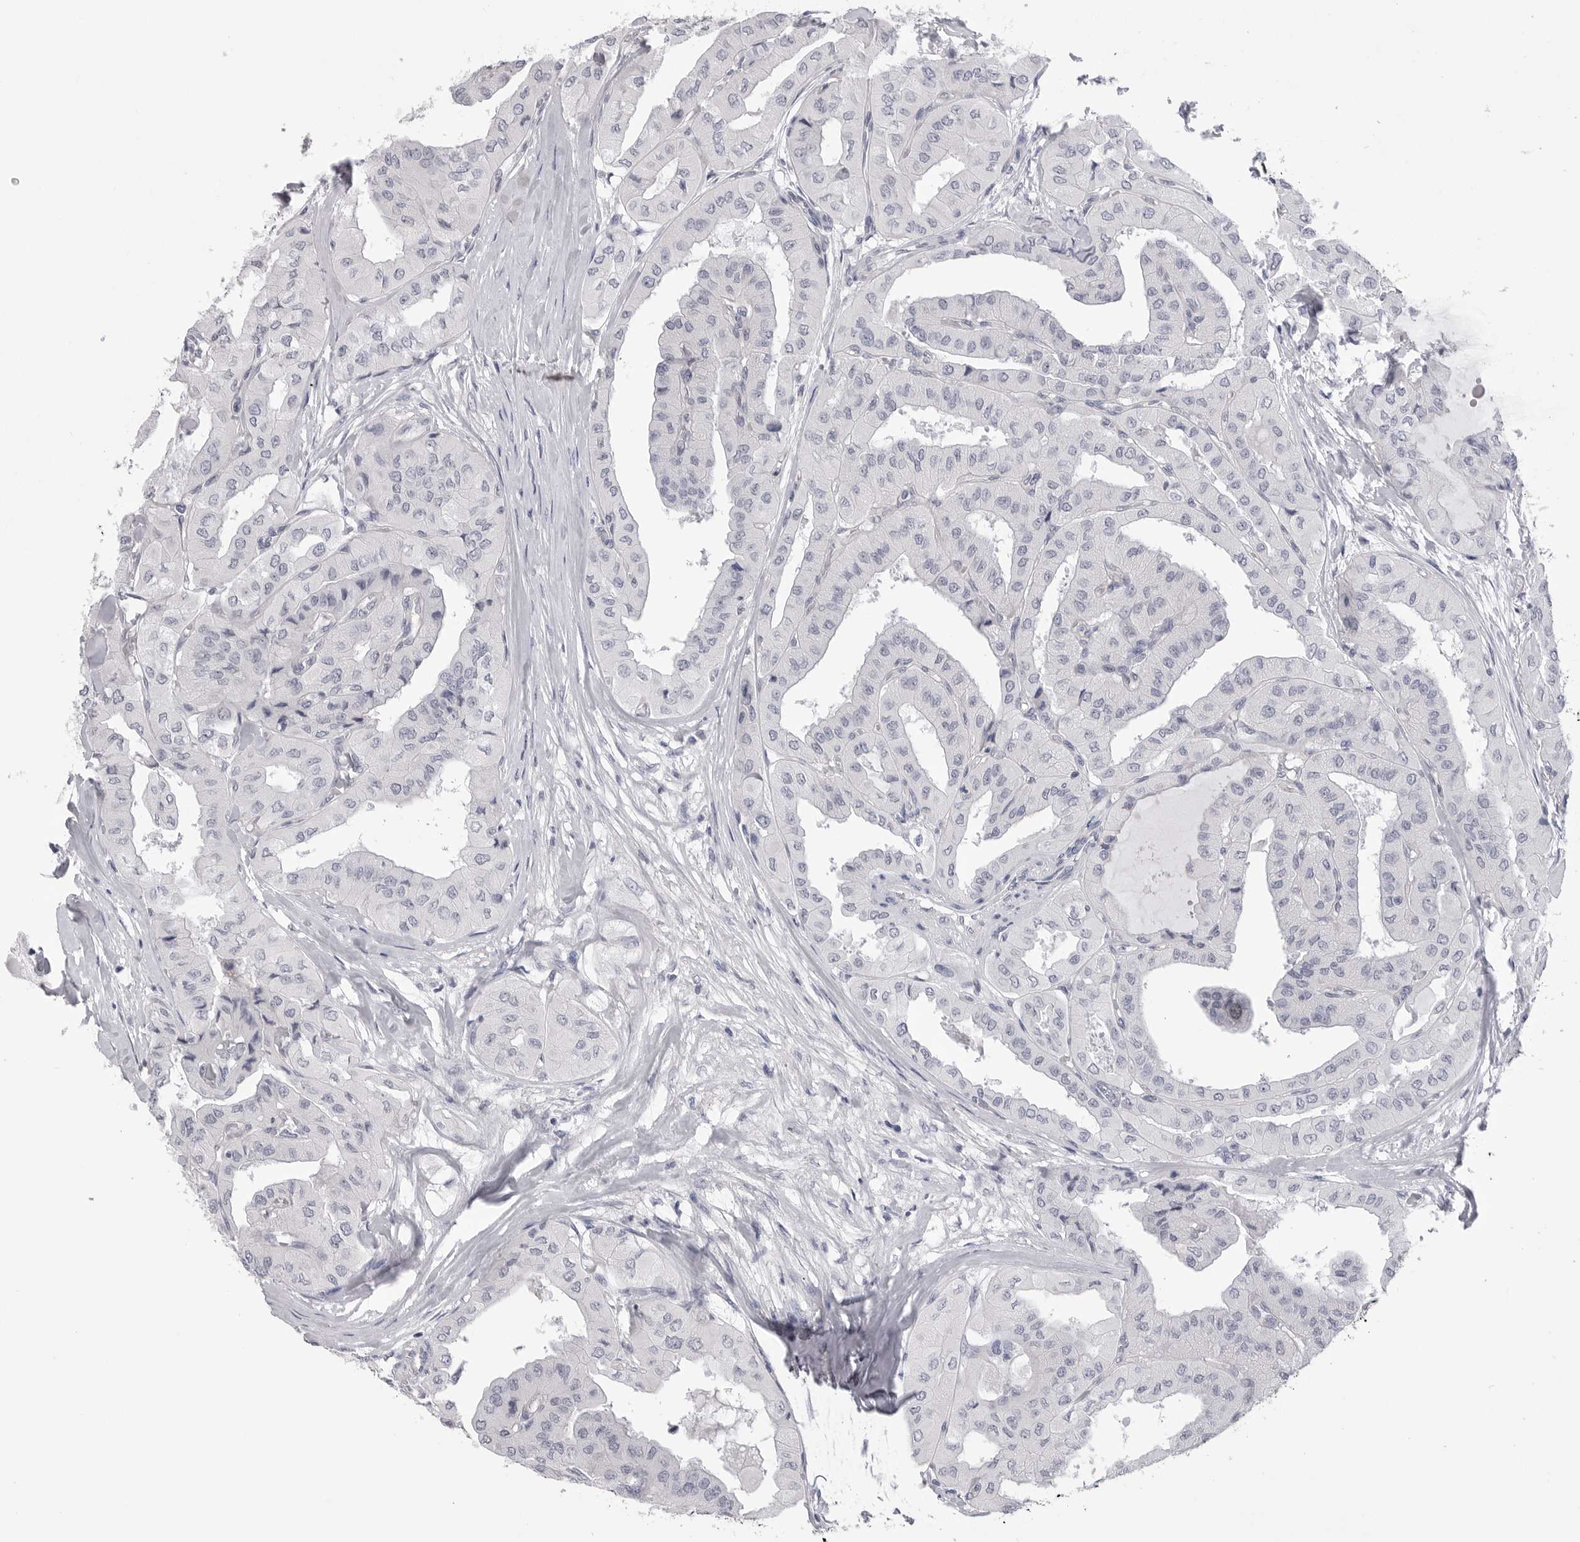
{"staining": {"intensity": "negative", "quantity": "none", "location": "none"}, "tissue": "thyroid cancer", "cell_type": "Tumor cells", "image_type": "cancer", "snomed": [{"axis": "morphology", "description": "Papillary adenocarcinoma, NOS"}, {"axis": "topography", "description": "Thyroid gland"}], "caption": "Tumor cells are negative for protein expression in human thyroid cancer (papillary adenocarcinoma).", "gene": "DLGAP3", "patient": {"sex": "female", "age": 59}}